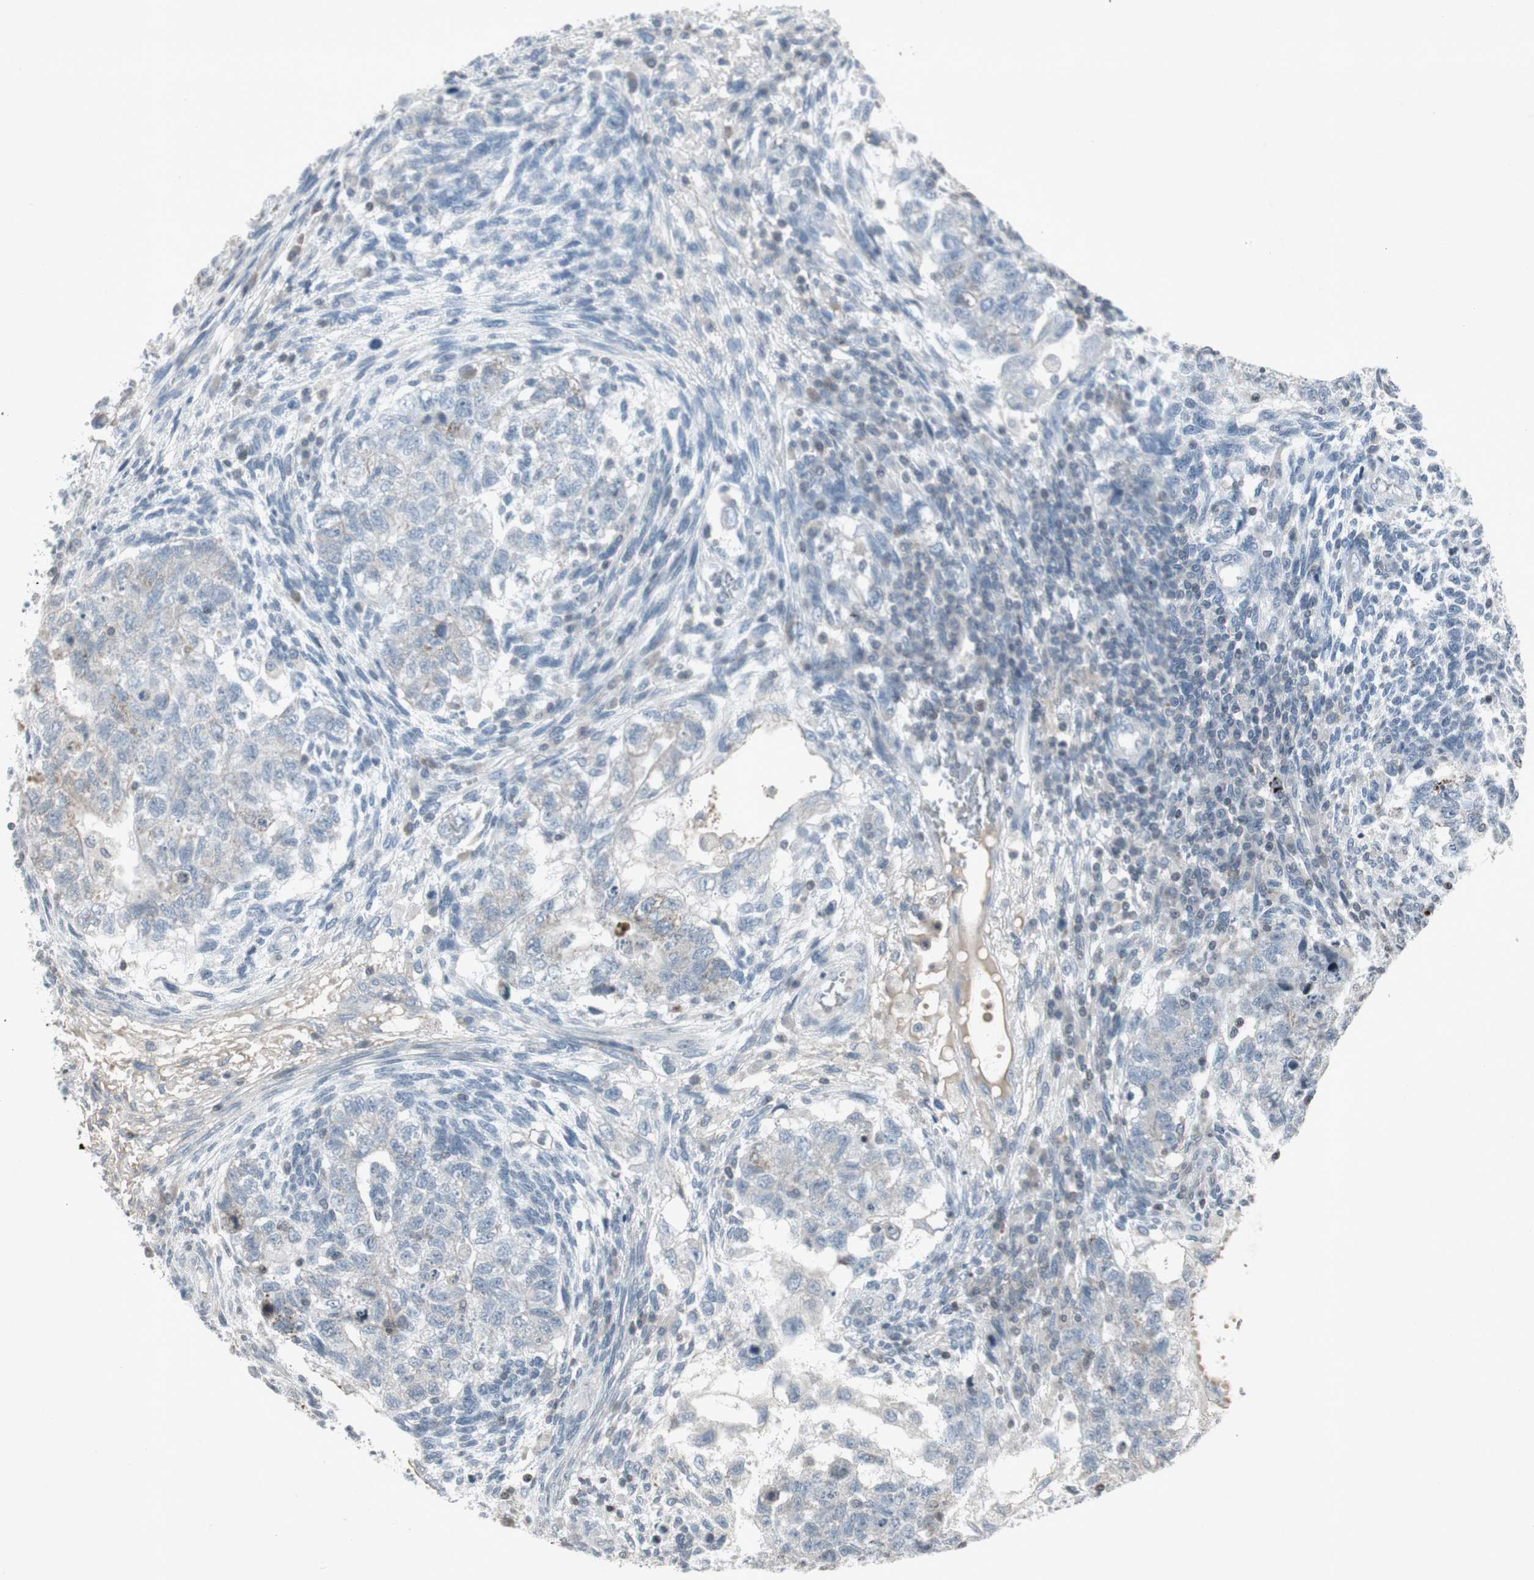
{"staining": {"intensity": "moderate", "quantity": "<25%", "location": "cytoplasmic/membranous"}, "tissue": "testis cancer", "cell_type": "Tumor cells", "image_type": "cancer", "snomed": [{"axis": "morphology", "description": "Normal tissue, NOS"}, {"axis": "morphology", "description": "Carcinoma, Embryonal, NOS"}, {"axis": "topography", "description": "Testis"}], "caption": "A photomicrograph showing moderate cytoplasmic/membranous expression in approximately <25% of tumor cells in testis cancer (embryonal carcinoma), as visualized by brown immunohistochemical staining.", "gene": "ARG2", "patient": {"sex": "male", "age": 36}}